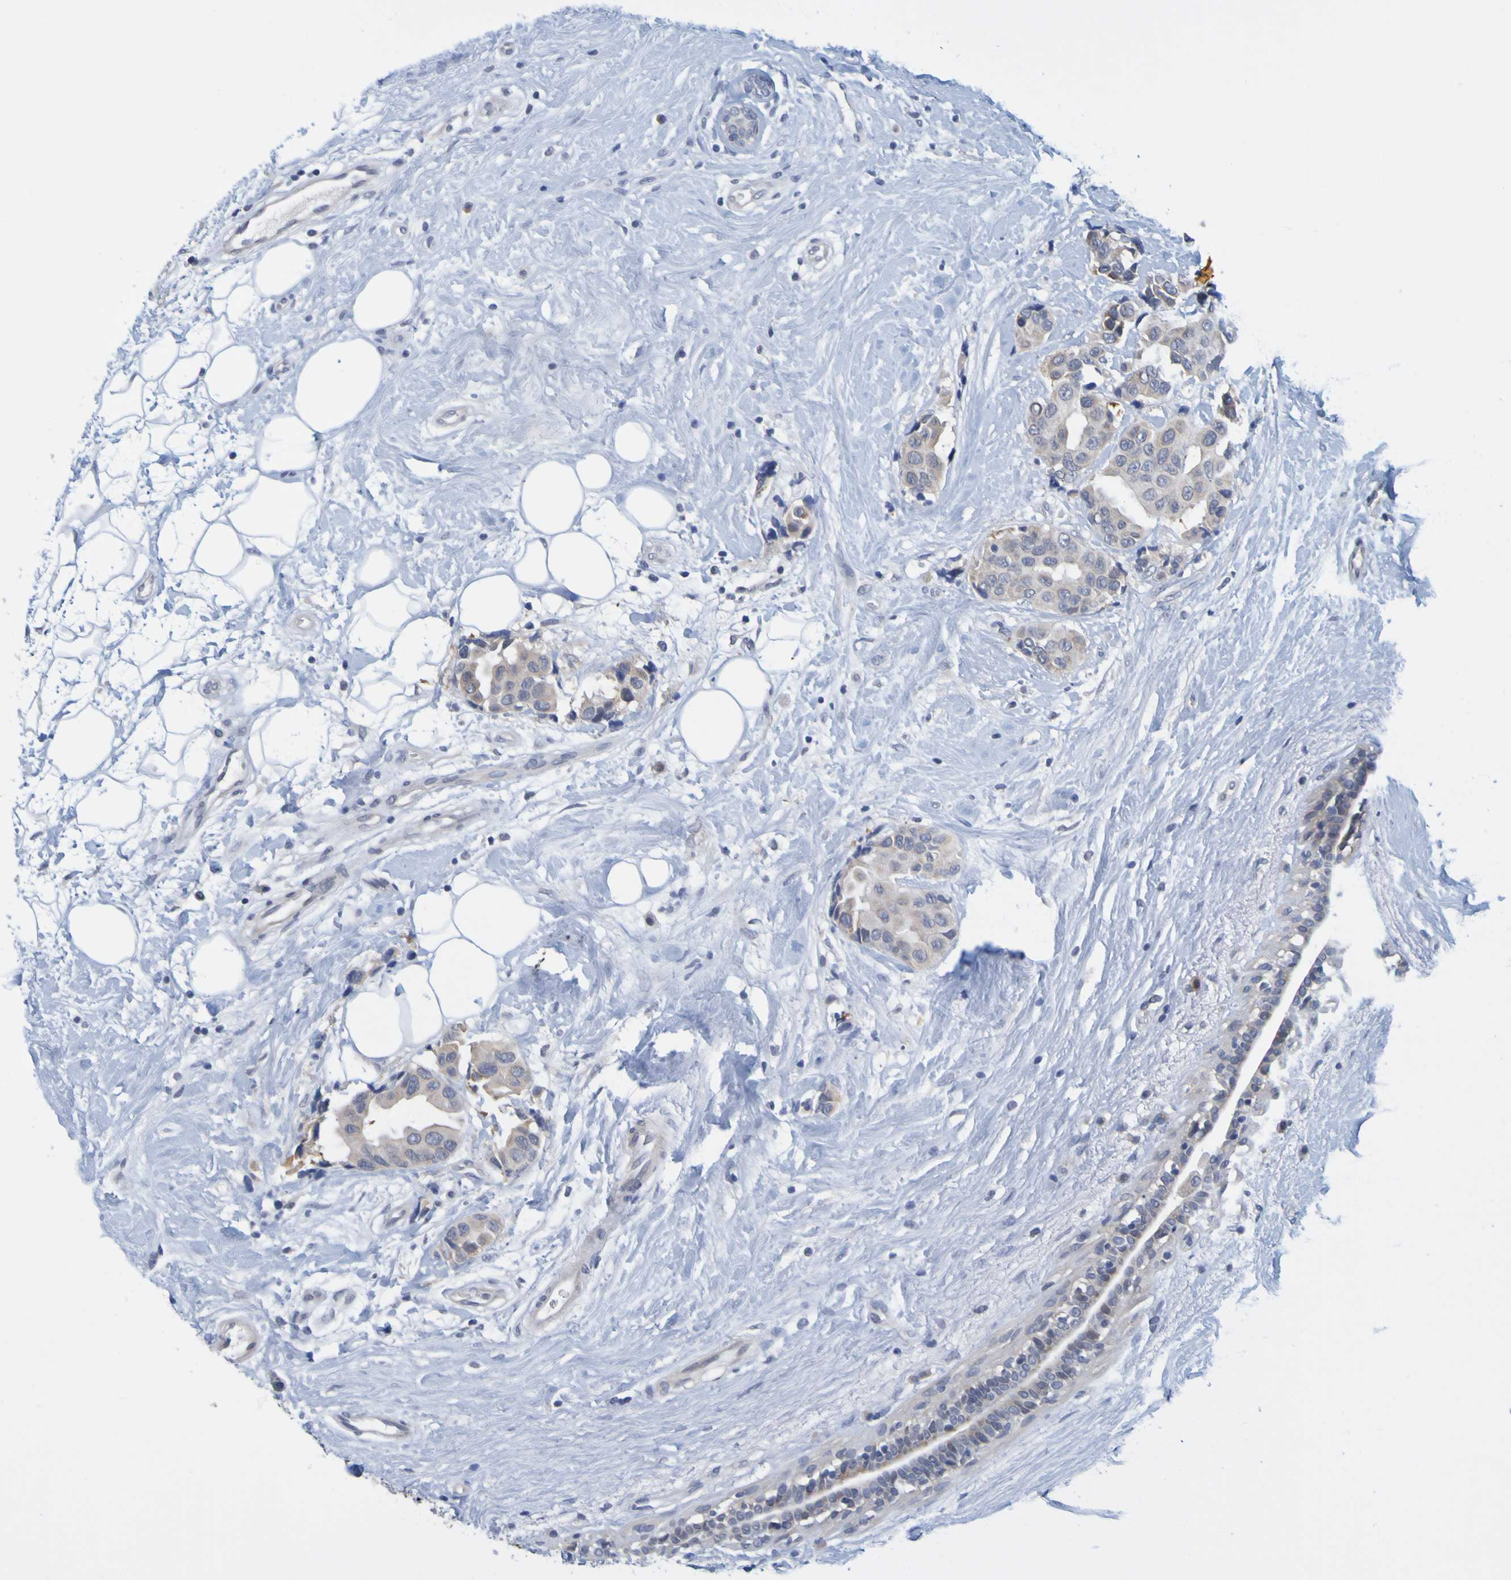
{"staining": {"intensity": "negative", "quantity": "none", "location": "none"}, "tissue": "breast cancer", "cell_type": "Tumor cells", "image_type": "cancer", "snomed": [{"axis": "morphology", "description": "Normal tissue, NOS"}, {"axis": "morphology", "description": "Duct carcinoma"}, {"axis": "topography", "description": "Breast"}], "caption": "The histopathology image displays no significant expression in tumor cells of breast cancer.", "gene": "ENDOU", "patient": {"sex": "female", "age": 39}}